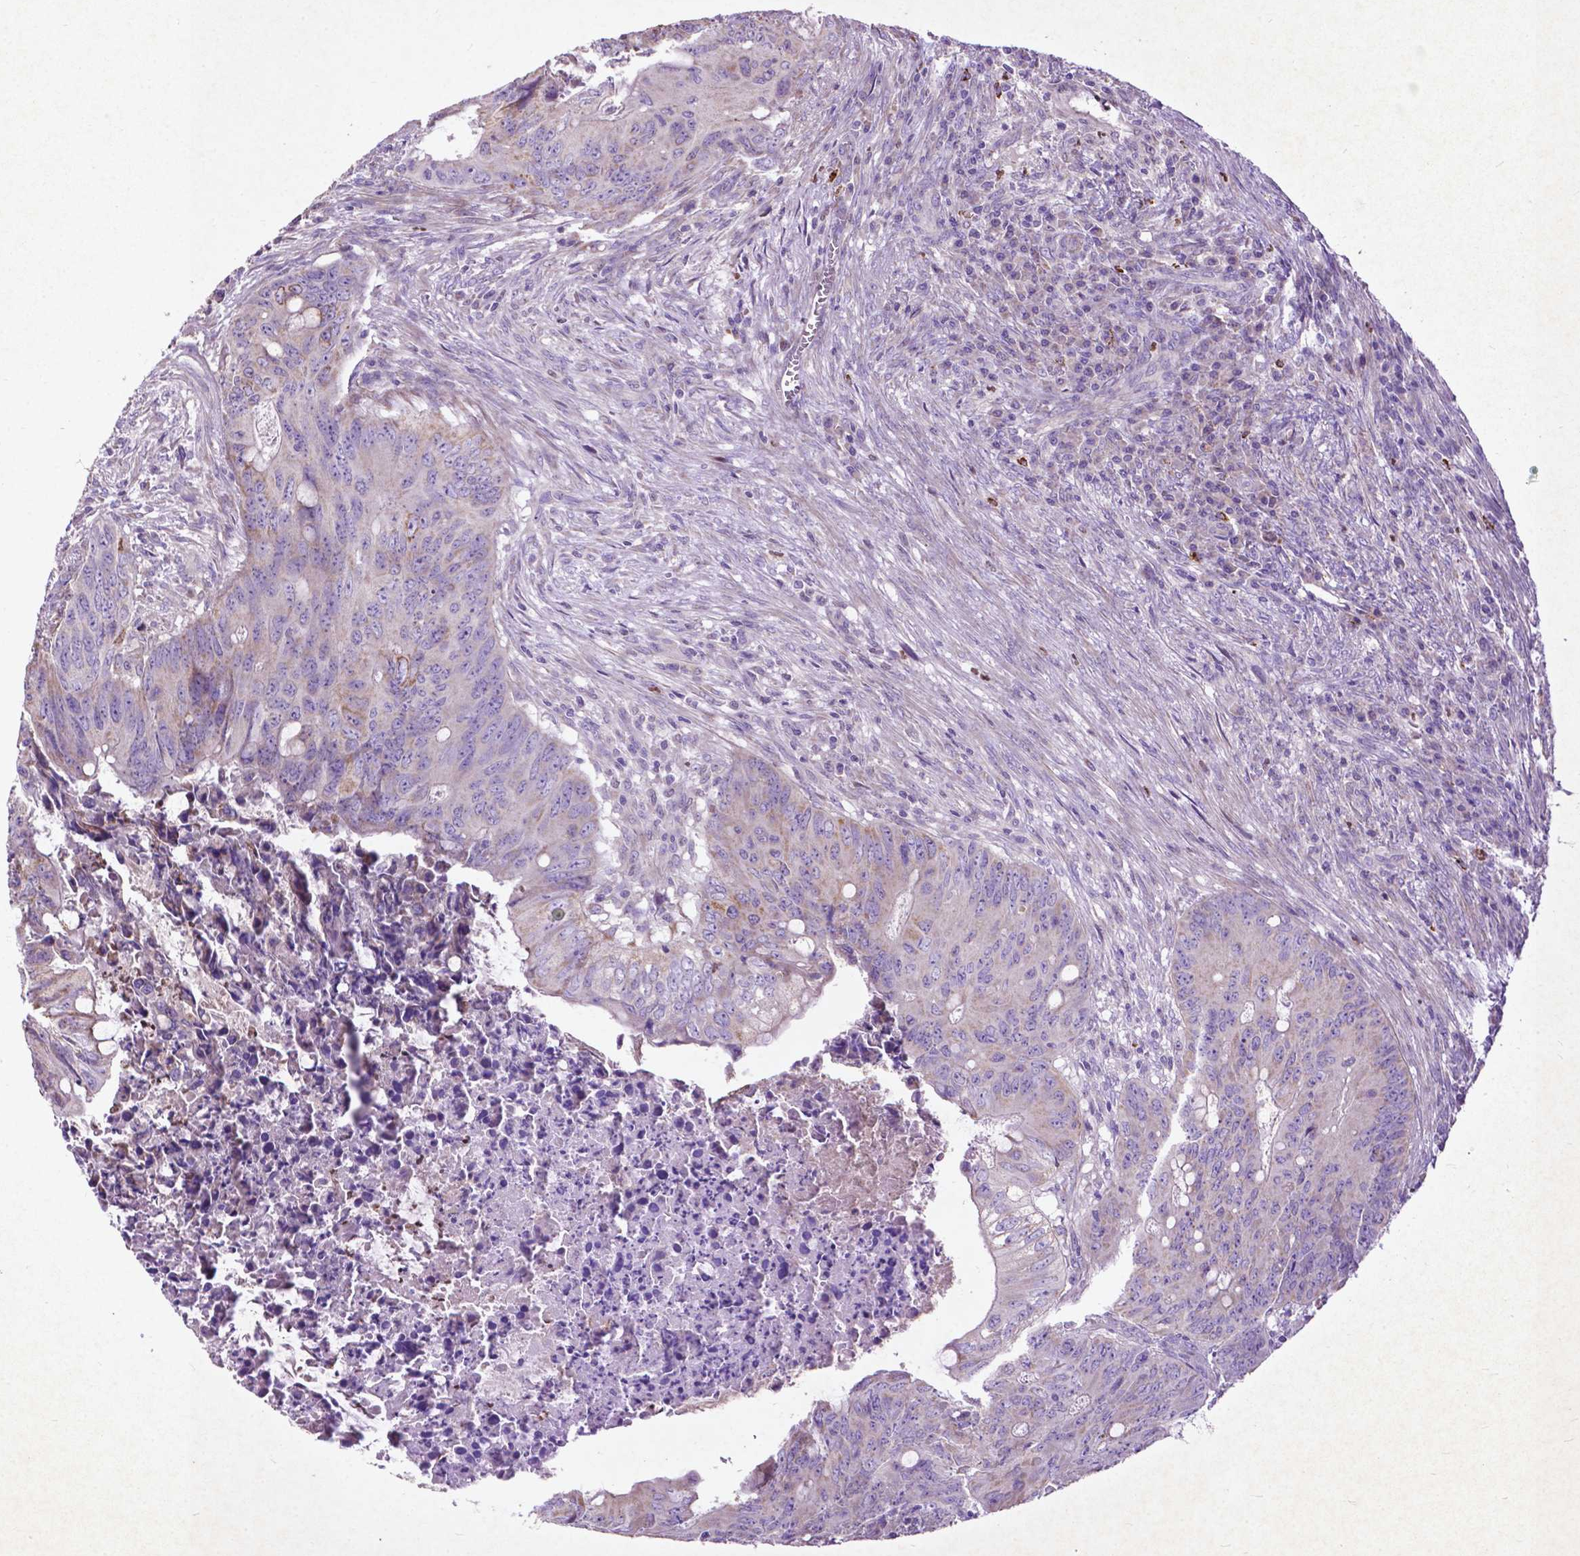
{"staining": {"intensity": "weak", "quantity": "25%-75%", "location": "cytoplasmic/membranous"}, "tissue": "colorectal cancer", "cell_type": "Tumor cells", "image_type": "cancer", "snomed": [{"axis": "morphology", "description": "Adenocarcinoma, NOS"}, {"axis": "topography", "description": "Colon"}], "caption": "IHC of adenocarcinoma (colorectal) shows low levels of weak cytoplasmic/membranous positivity in approximately 25%-75% of tumor cells. (brown staining indicates protein expression, while blue staining denotes nuclei).", "gene": "THEGL", "patient": {"sex": "female", "age": 74}}